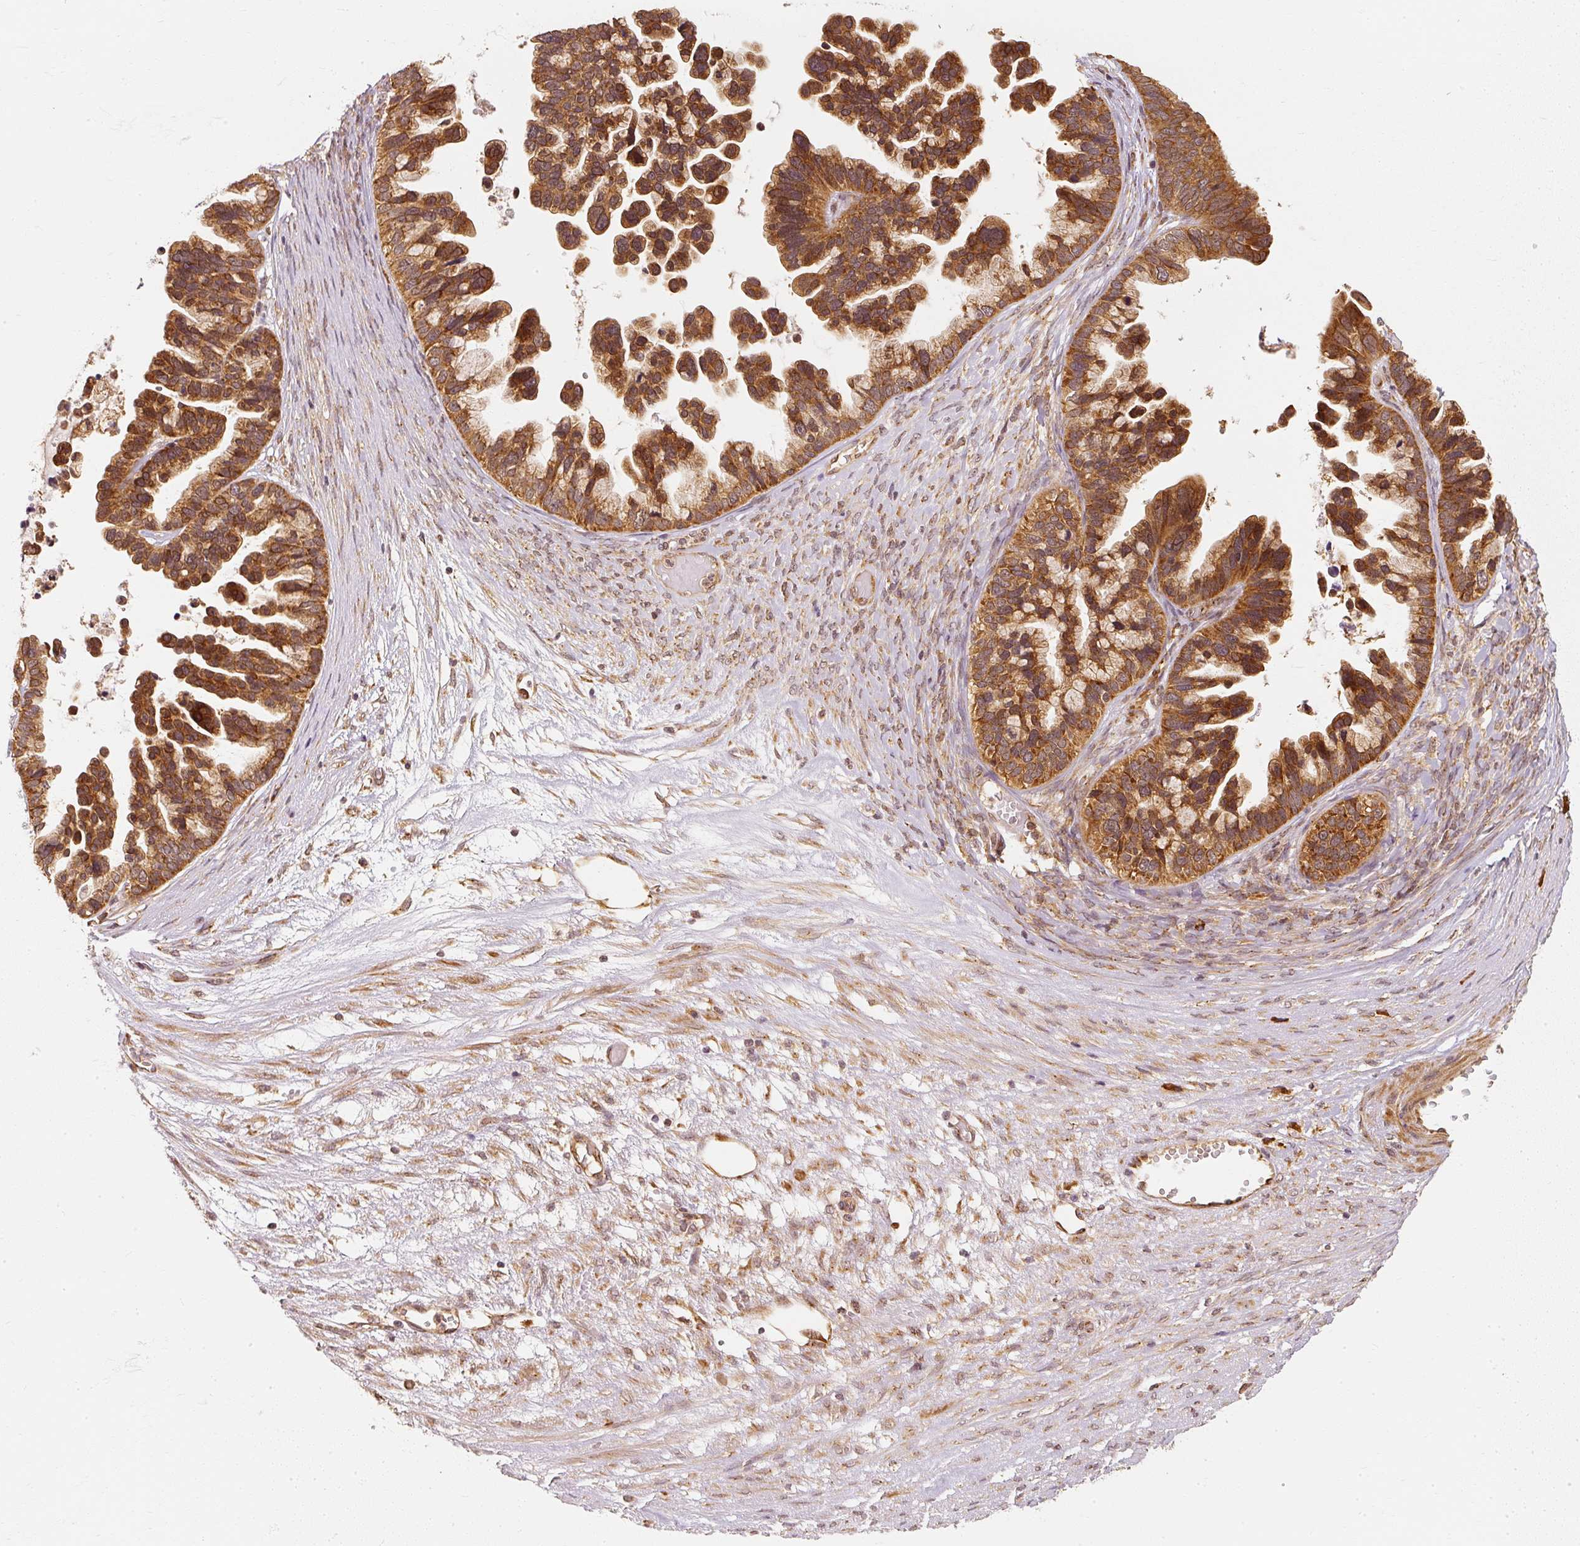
{"staining": {"intensity": "strong", "quantity": ">75%", "location": "cytoplasmic/membranous"}, "tissue": "ovarian cancer", "cell_type": "Tumor cells", "image_type": "cancer", "snomed": [{"axis": "morphology", "description": "Cystadenocarcinoma, serous, NOS"}, {"axis": "topography", "description": "Ovary"}], "caption": "High-power microscopy captured an immunohistochemistry (IHC) image of ovarian cancer (serous cystadenocarcinoma), revealing strong cytoplasmic/membranous staining in approximately >75% of tumor cells. Using DAB (3,3'-diaminobenzidine) (brown) and hematoxylin (blue) stains, captured at high magnification using brightfield microscopy.", "gene": "EEF1A2", "patient": {"sex": "female", "age": 56}}